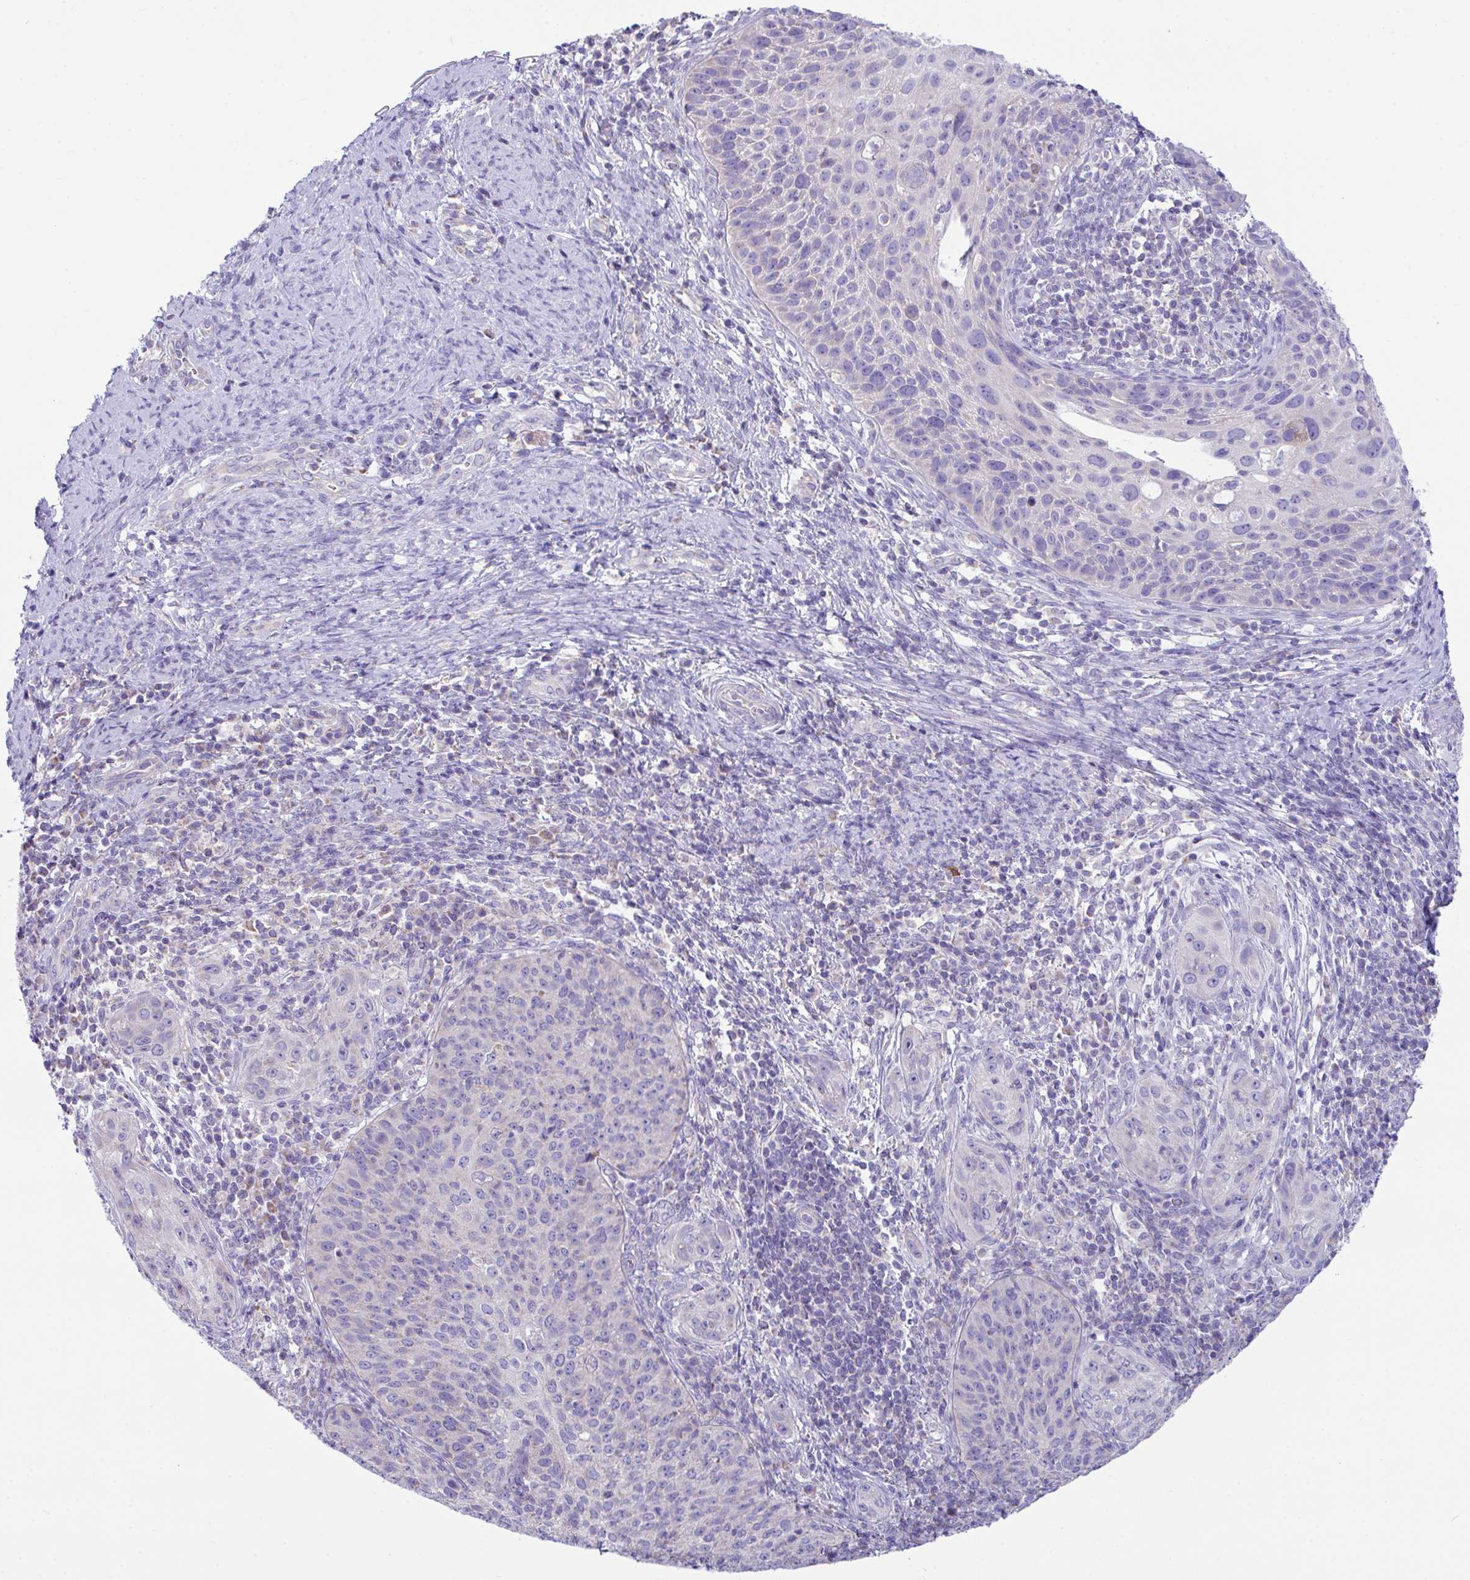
{"staining": {"intensity": "negative", "quantity": "none", "location": "none"}, "tissue": "cervical cancer", "cell_type": "Tumor cells", "image_type": "cancer", "snomed": [{"axis": "morphology", "description": "Squamous cell carcinoma, NOS"}, {"axis": "topography", "description": "Cervix"}], "caption": "An IHC micrograph of cervical cancer (squamous cell carcinoma) is shown. There is no staining in tumor cells of cervical cancer (squamous cell carcinoma). (Brightfield microscopy of DAB immunohistochemistry (IHC) at high magnification).", "gene": "NLRP8", "patient": {"sex": "female", "age": 30}}